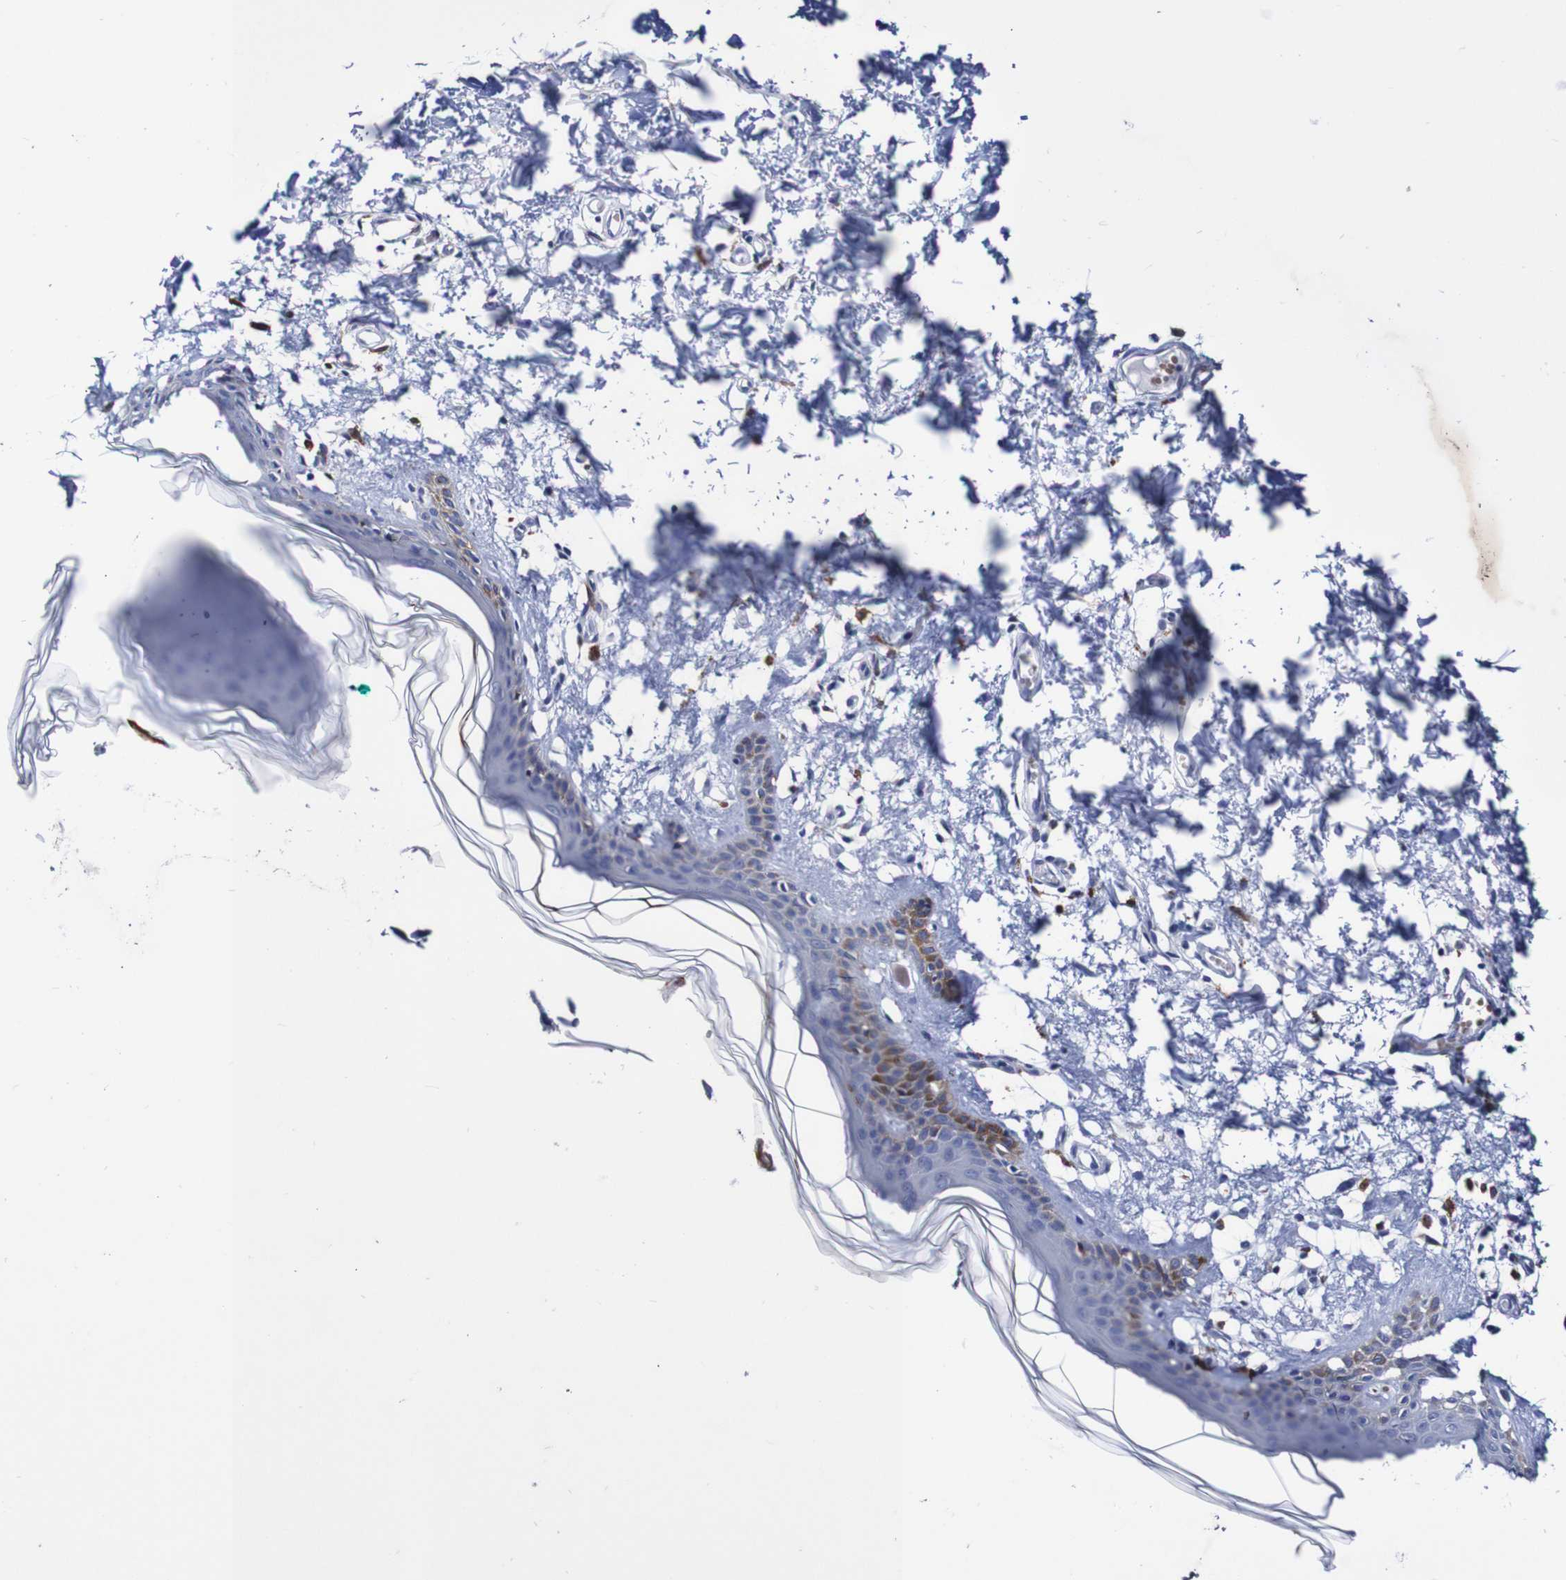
{"staining": {"intensity": "negative", "quantity": "none", "location": "none"}, "tissue": "skin", "cell_type": "Fibroblasts", "image_type": "normal", "snomed": [{"axis": "morphology", "description": "Normal tissue, NOS"}, {"axis": "topography", "description": "Skin"}], "caption": "Micrograph shows no significant protein staining in fibroblasts of normal skin.", "gene": "SEZ6", "patient": {"sex": "male", "age": 53}}